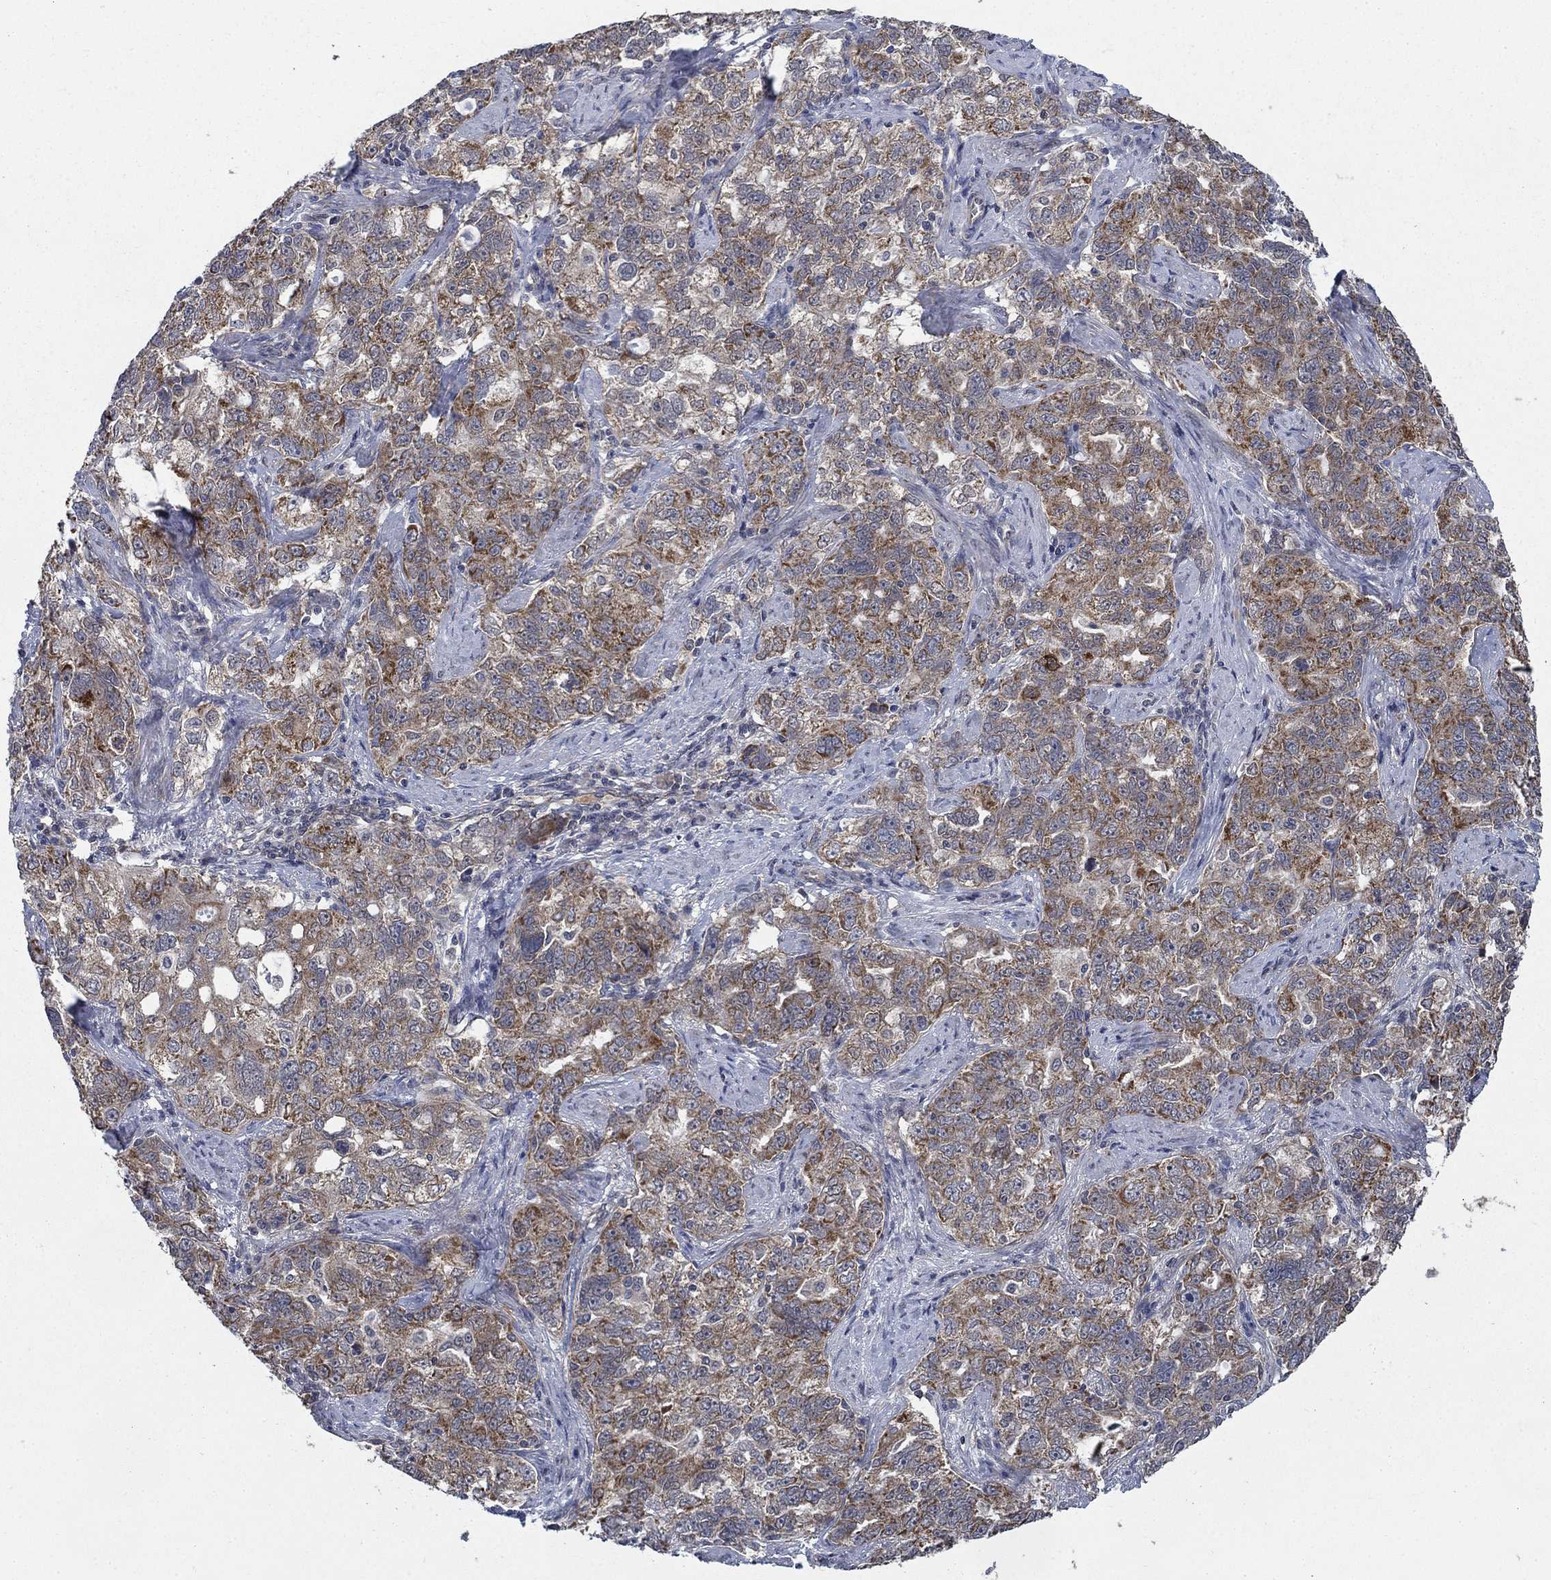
{"staining": {"intensity": "moderate", "quantity": "25%-75%", "location": "cytoplasmic/membranous"}, "tissue": "ovarian cancer", "cell_type": "Tumor cells", "image_type": "cancer", "snomed": [{"axis": "morphology", "description": "Cystadenocarcinoma, serous, NOS"}, {"axis": "topography", "description": "Ovary"}], "caption": "Serous cystadenocarcinoma (ovarian) stained with DAB (3,3'-diaminobenzidine) IHC exhibits medium levels of moderate cytoplasmic/membranous expression in approximately 25%-75% of tumor cells. (DAB (3,3'-diaminobenzidine) IHC, brown staining for protein, blue staining for nuclei).", "gene": "NME7", "patient": {"sex": "female", "age": 51}}